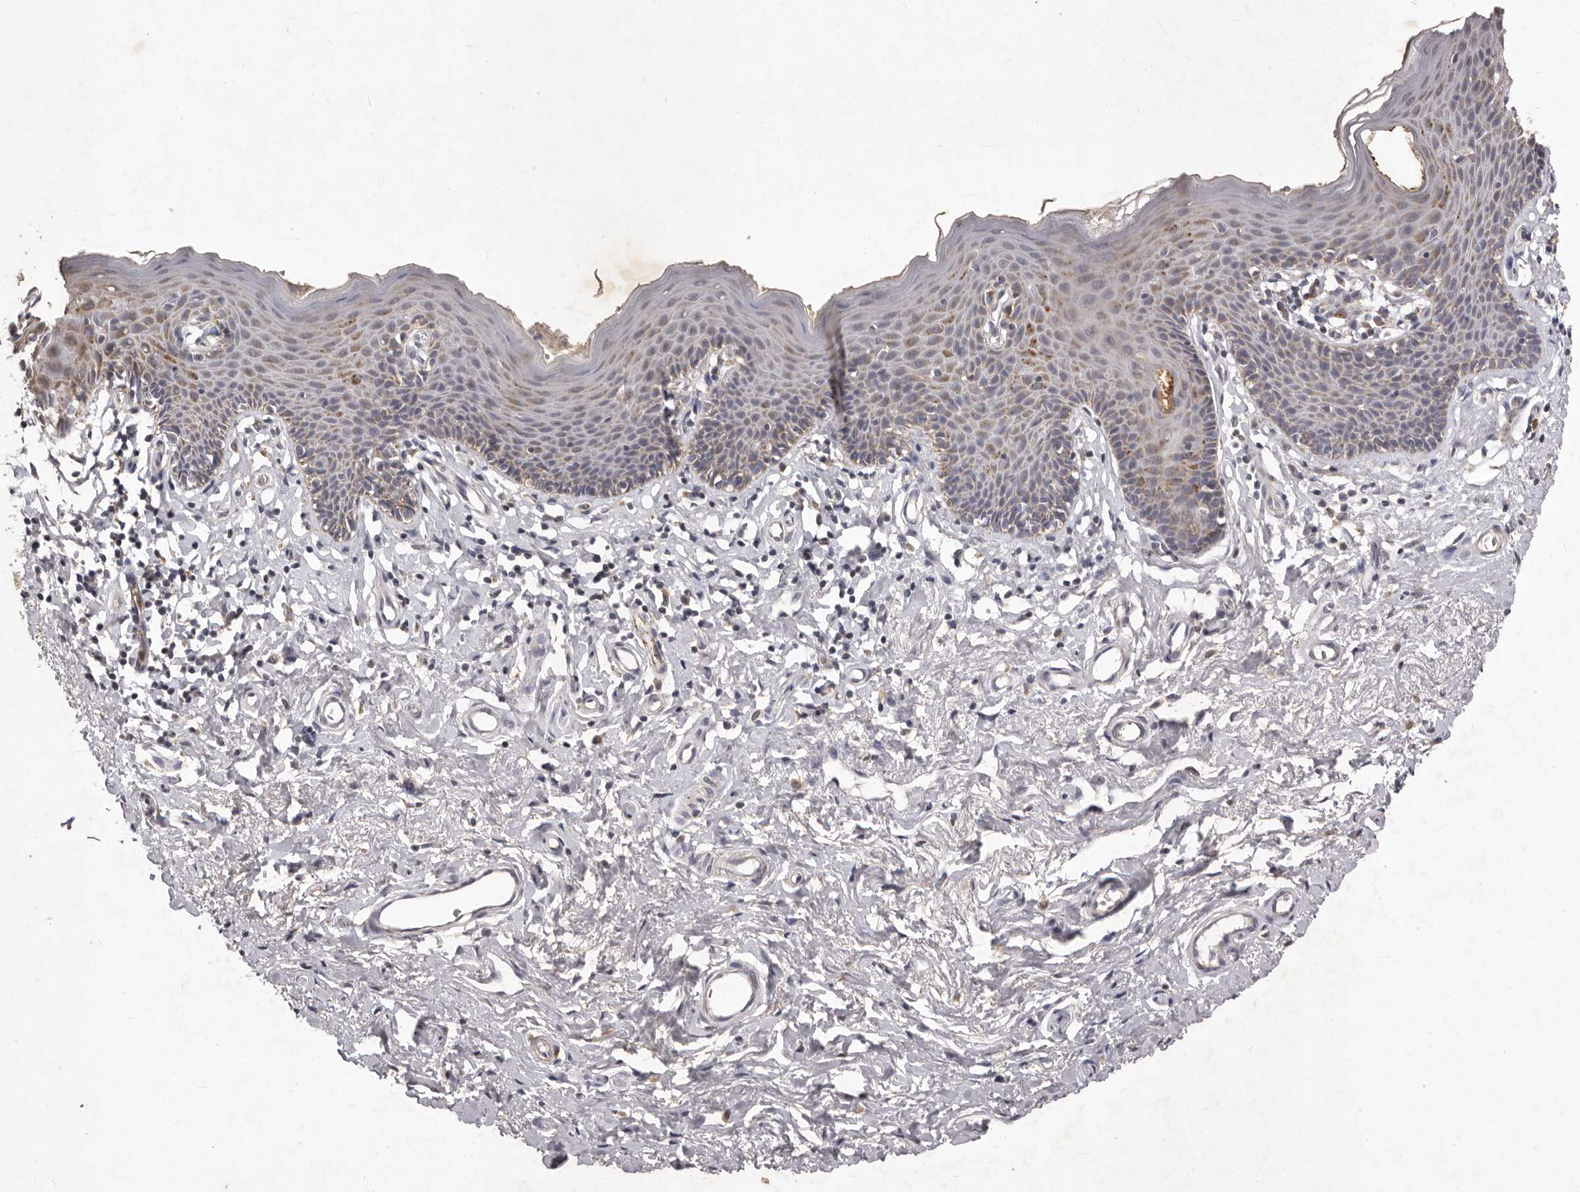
{"staining": {"intensity": "moderate", "quantity": "<25%", "location": "cytoplasmic/membranous"}, "tissue": "skin", "cell_type": "Epidermal cells", "image_type": "normal", "snomed": [{"axis": "morphology", "description": "Normal tissue, NOS"}, {"axis": "topography", "description": "Vulva"}], "caption": "Protein staining of benign skin demonstrates moderate cytoplasmic/membranous positivity in approximately <25% of epidermal cells.", "gene": "CXCL14", "patient": {"sex": "female", "age": 66}}